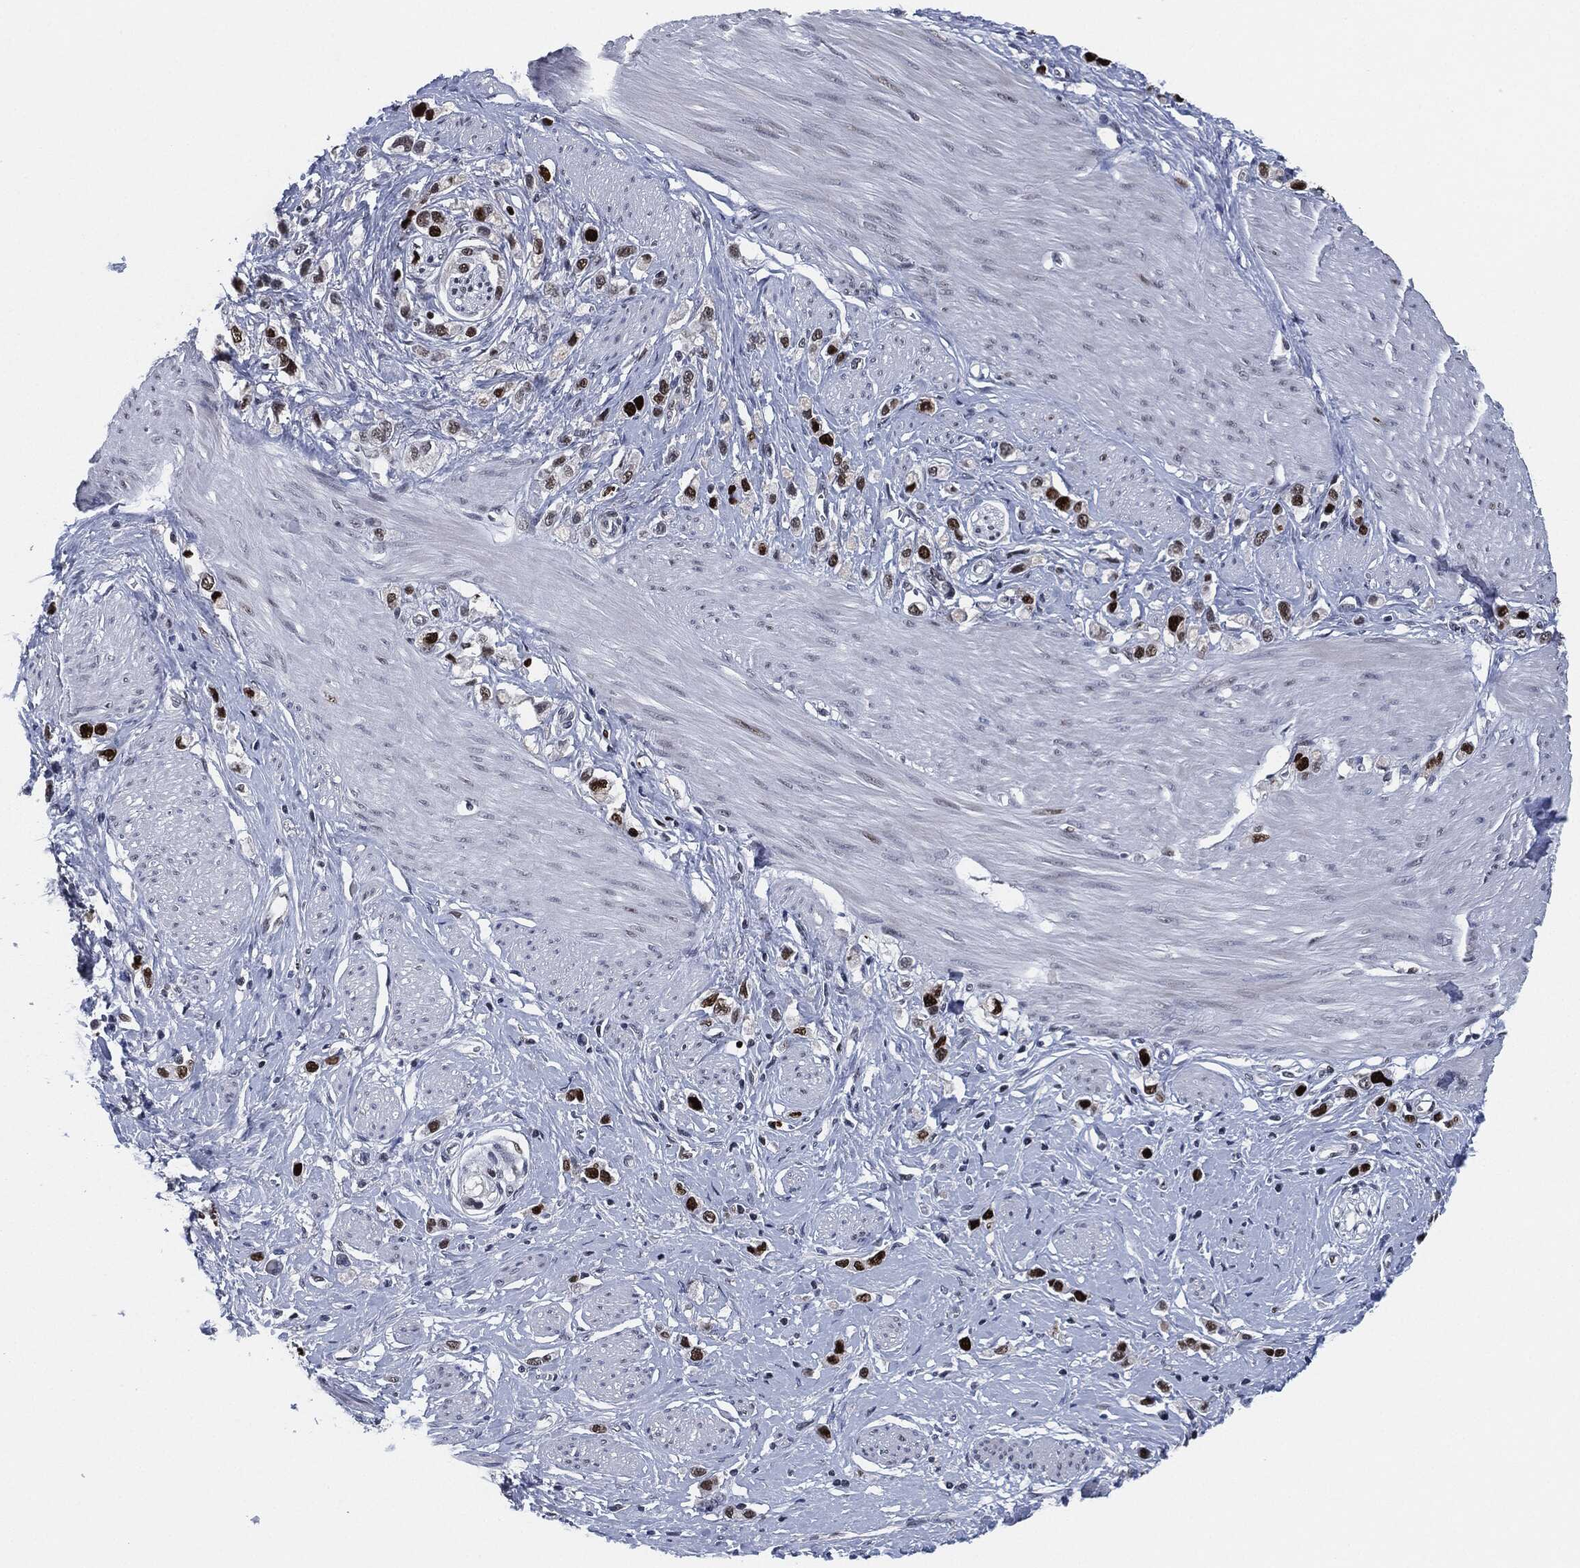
{"staining": {"intensity": "strong", "quantity": "25%-75%", "location": "nuclear"}, "tissue": "stomach cancer", "cell_type": "Tumor cells", "image_type": "cancer", "snomed": [{"axis": "morphology", "description": "Normal tissue, NOS"}, {"axis": "morphology", "description": "Adenocarcinoma, NOS"}, {"axis": "morphology", "description": "Adenocarcinoma, High grade"}, {"axis": "topography", "description": "Stomach, upper"}, {"axis": "topography", "description": "Stomach"}], "caption": "High-grade adenocarcinoma (stomach) stained for a protein (brown) reveals strong nuclear positive expression in about 25%-75% of tumor cells.", "gene": "PCNA", "patient": {"sex": "female", "age": 65}}